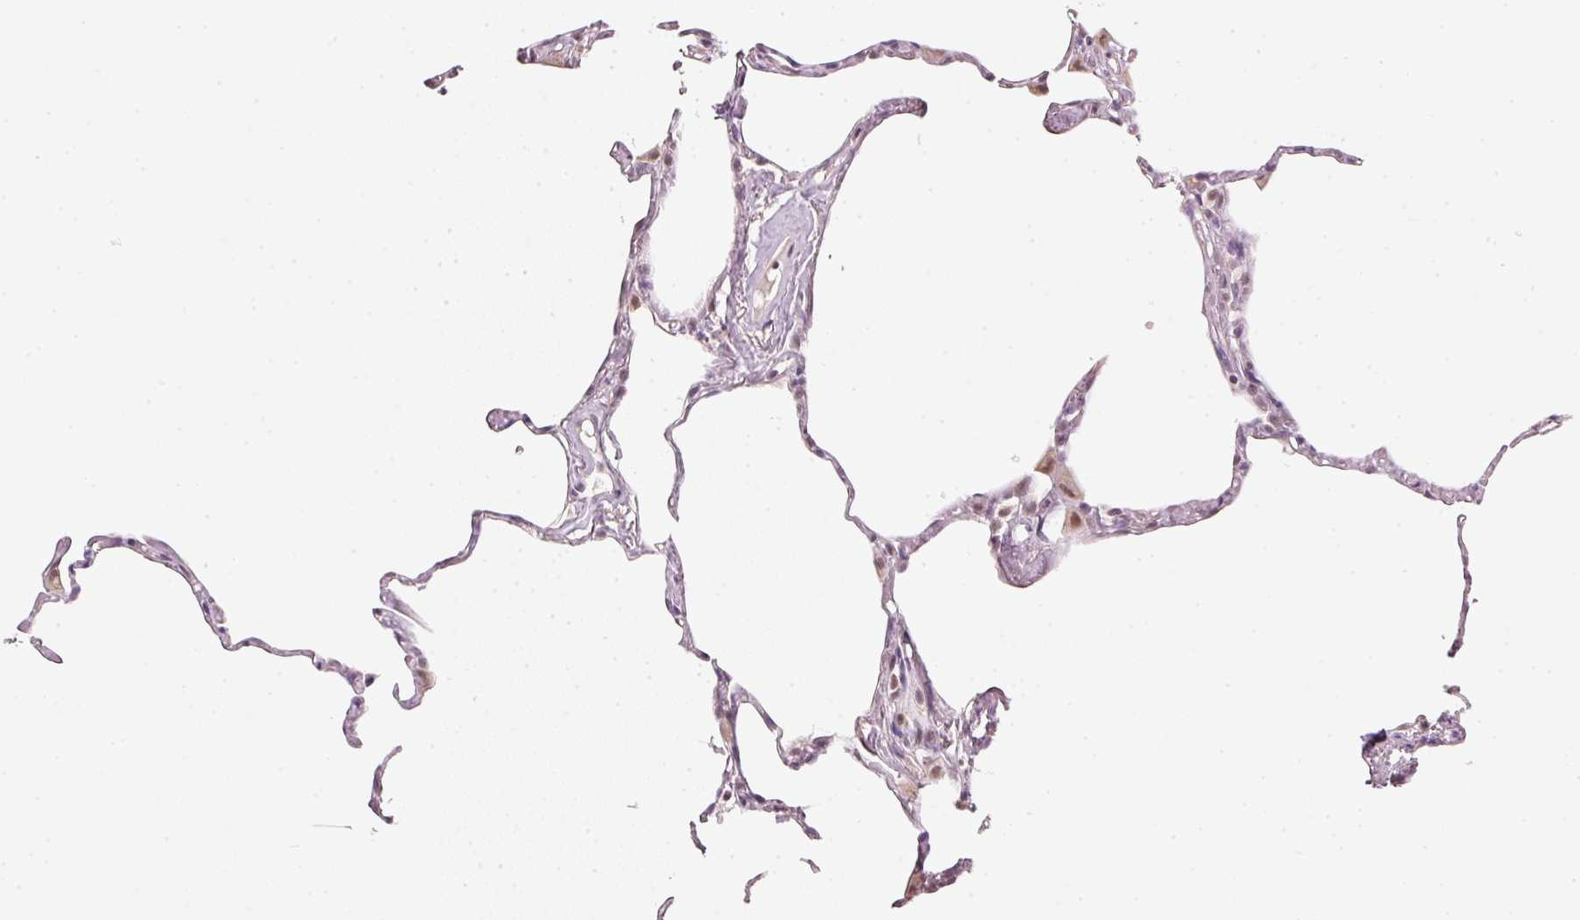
{"staining": {"intensity": "weak", "quantity": "25%-75%", "location": "nuclear"}, "tissue": "lung", "cell_type": "Alveolar cells", "image_type": "normal", "snomed": [{"axis": "morphology", "description": "Normal tissue, NOS"}, {"axis": "topography", "description": "Lung"}], "caption": "An immunohistochemistry image of unremarkable tissue is shown. Protein staining in brown shows weak nuclear positivity in lung within alveolar cells.", "gene": "FSTL3", "patient": {"sex": "male", "age": 65}}